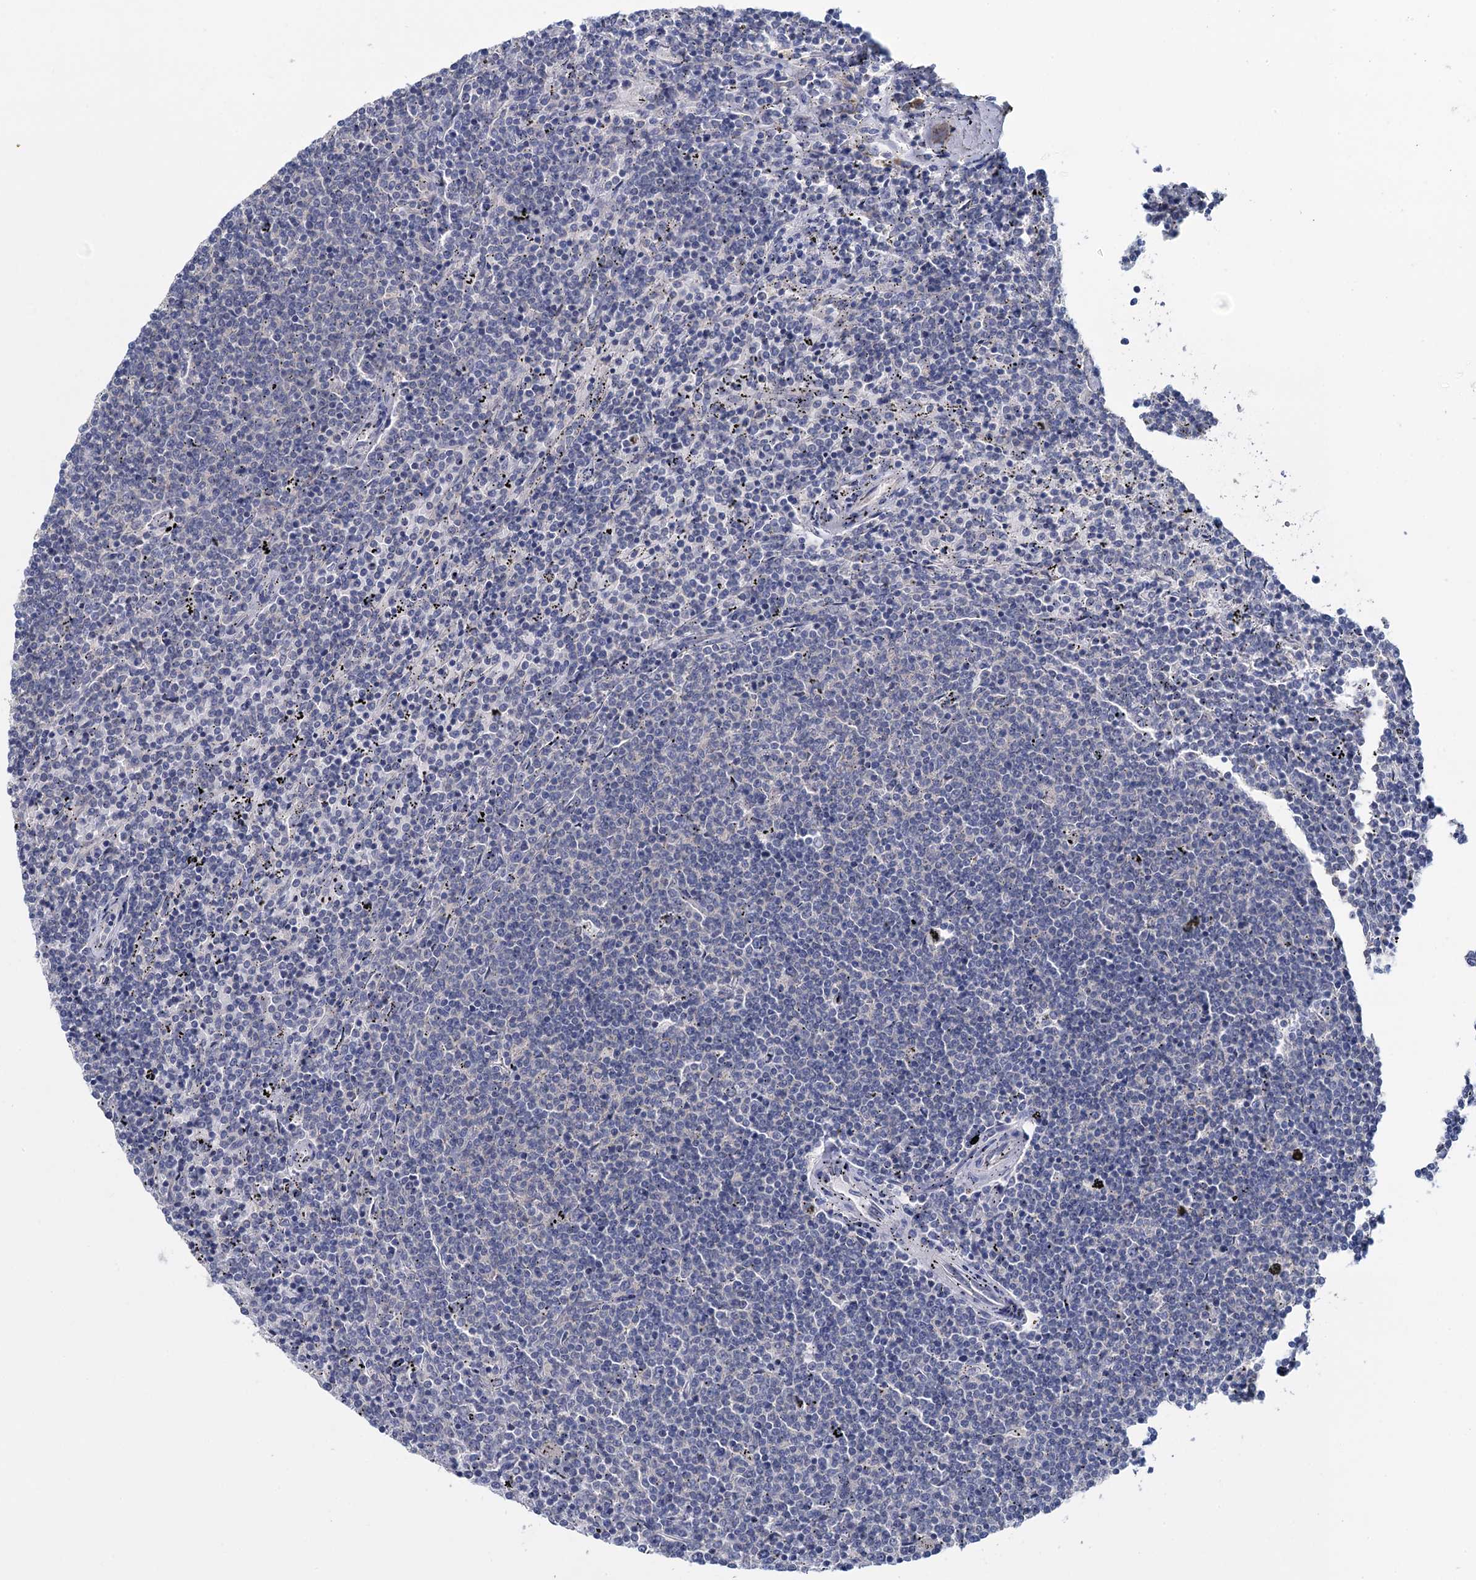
{"staining": {"intensity": "negative", "quantity": "none", "location": "none"}, "tissue": "lymphoma", "cell_type": "Tumor cells", "image_type": "cancer", "snomed": [{"axis": "morphology", "description": "Malignant lymphoma, non-Hodgkin's type, Low grade"}, {"axis": "topography", "description": "Spleen"}], "caption": "Immunohistochemistry (IHC) micrograph of neoplastic tissue: human lymphoma stained with DAB (3,3'-diaminobenzidine) reveals no significant protein positivity in tumor cells. (Brightfield microscopy of DAB immunohistochemistry (IHC) at high magnification).", "gene": "GSTM2", "patient": {"sex": "female", "age": 50}}